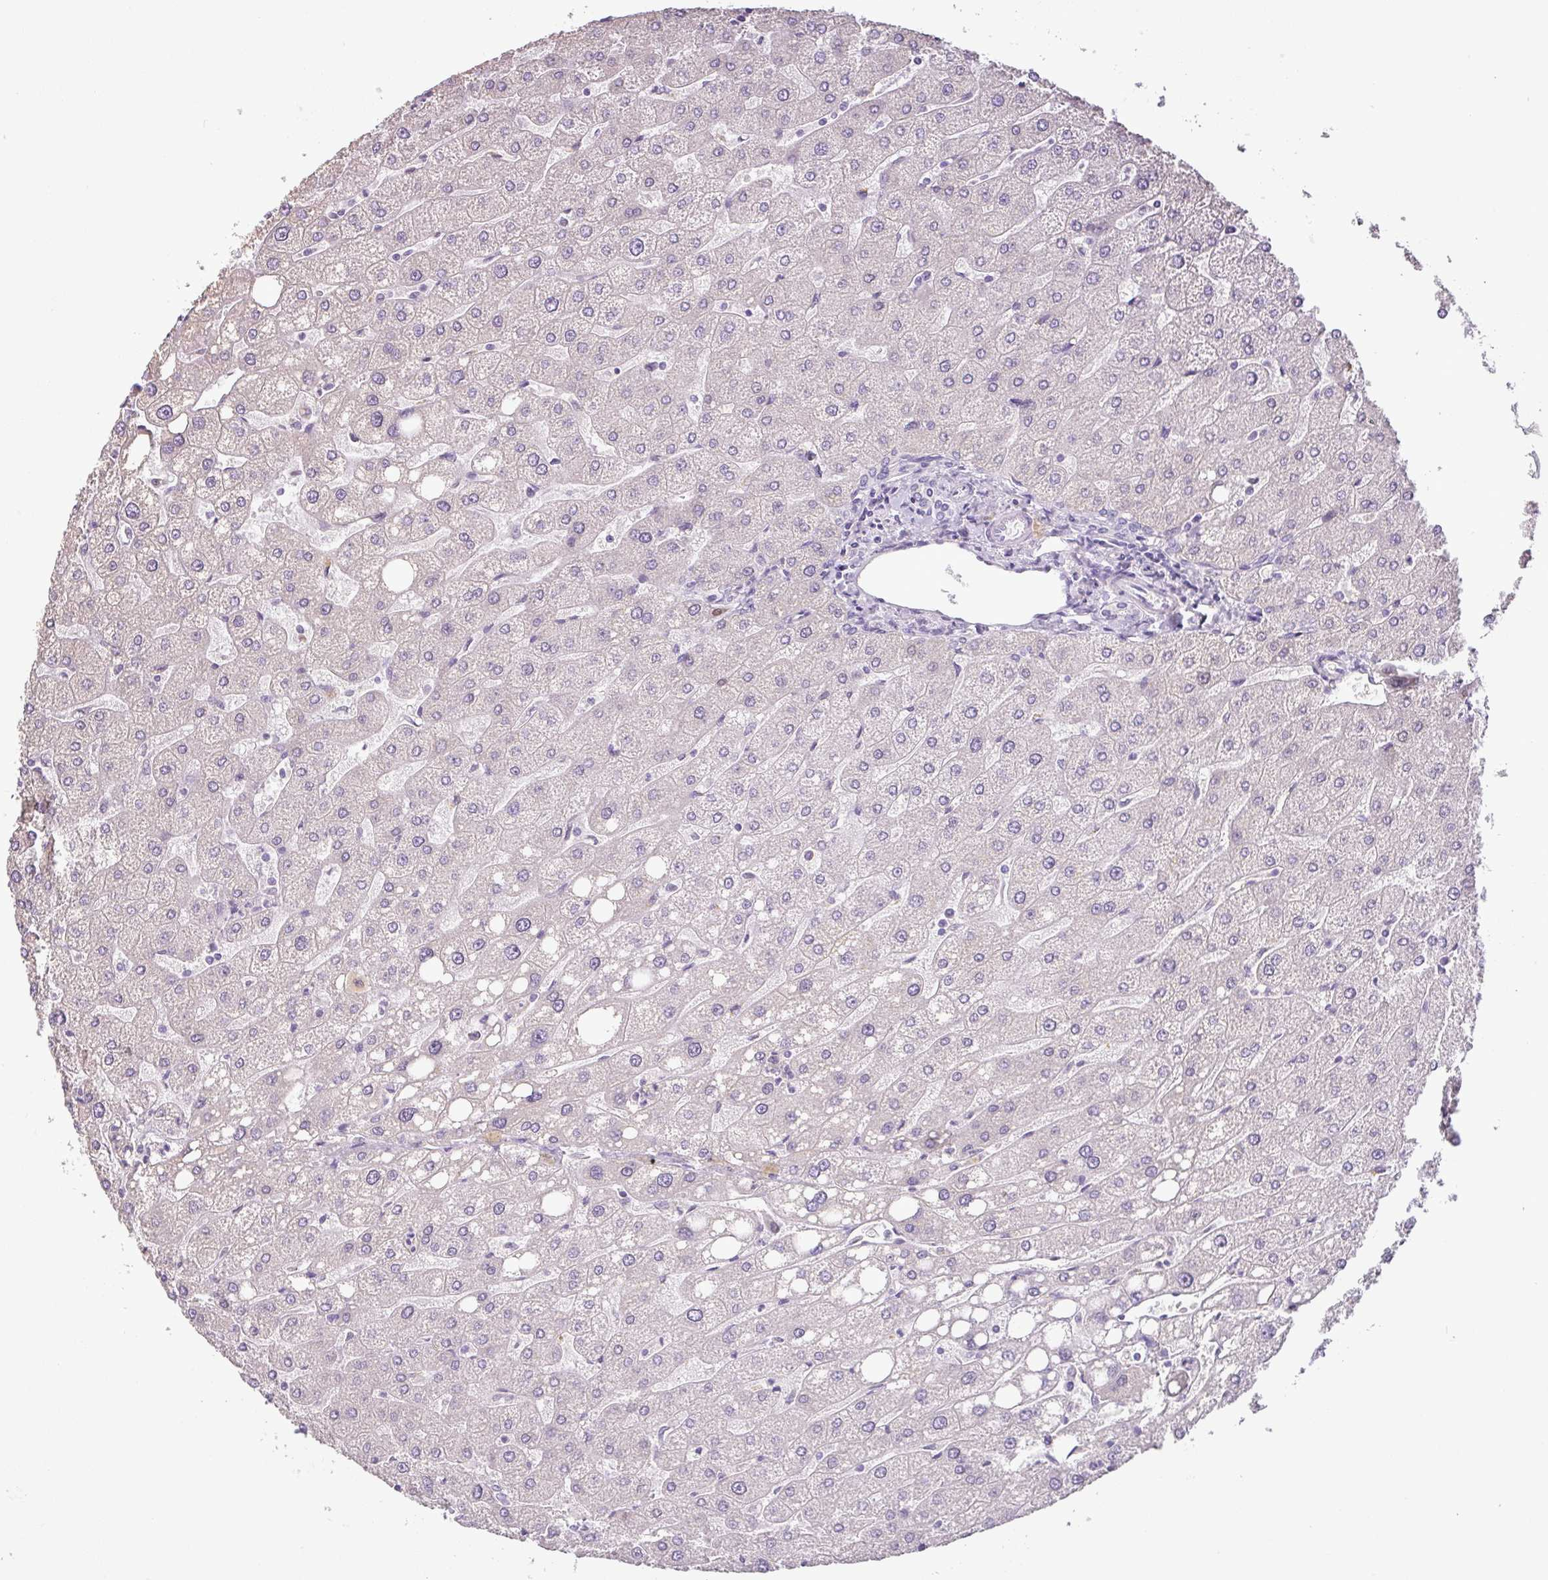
{"staining": {"intensity": "negative", "quantity": "none", "location": "none"}, "tissue": "liver", "cell_type": "Cholangiocytes", "image_type": "normal", "snomed": [{"axis": "morphology", "description": "Normal tissue, NOS"}, {"axis": "topography", "description": "Liver"}], "caption": "A photomicrograph of liver stained for a protein demonstrates no brown staining in cholangiocytes.", "gene": "HMCN2", "patient": {"sex": "male", "age": 67}}